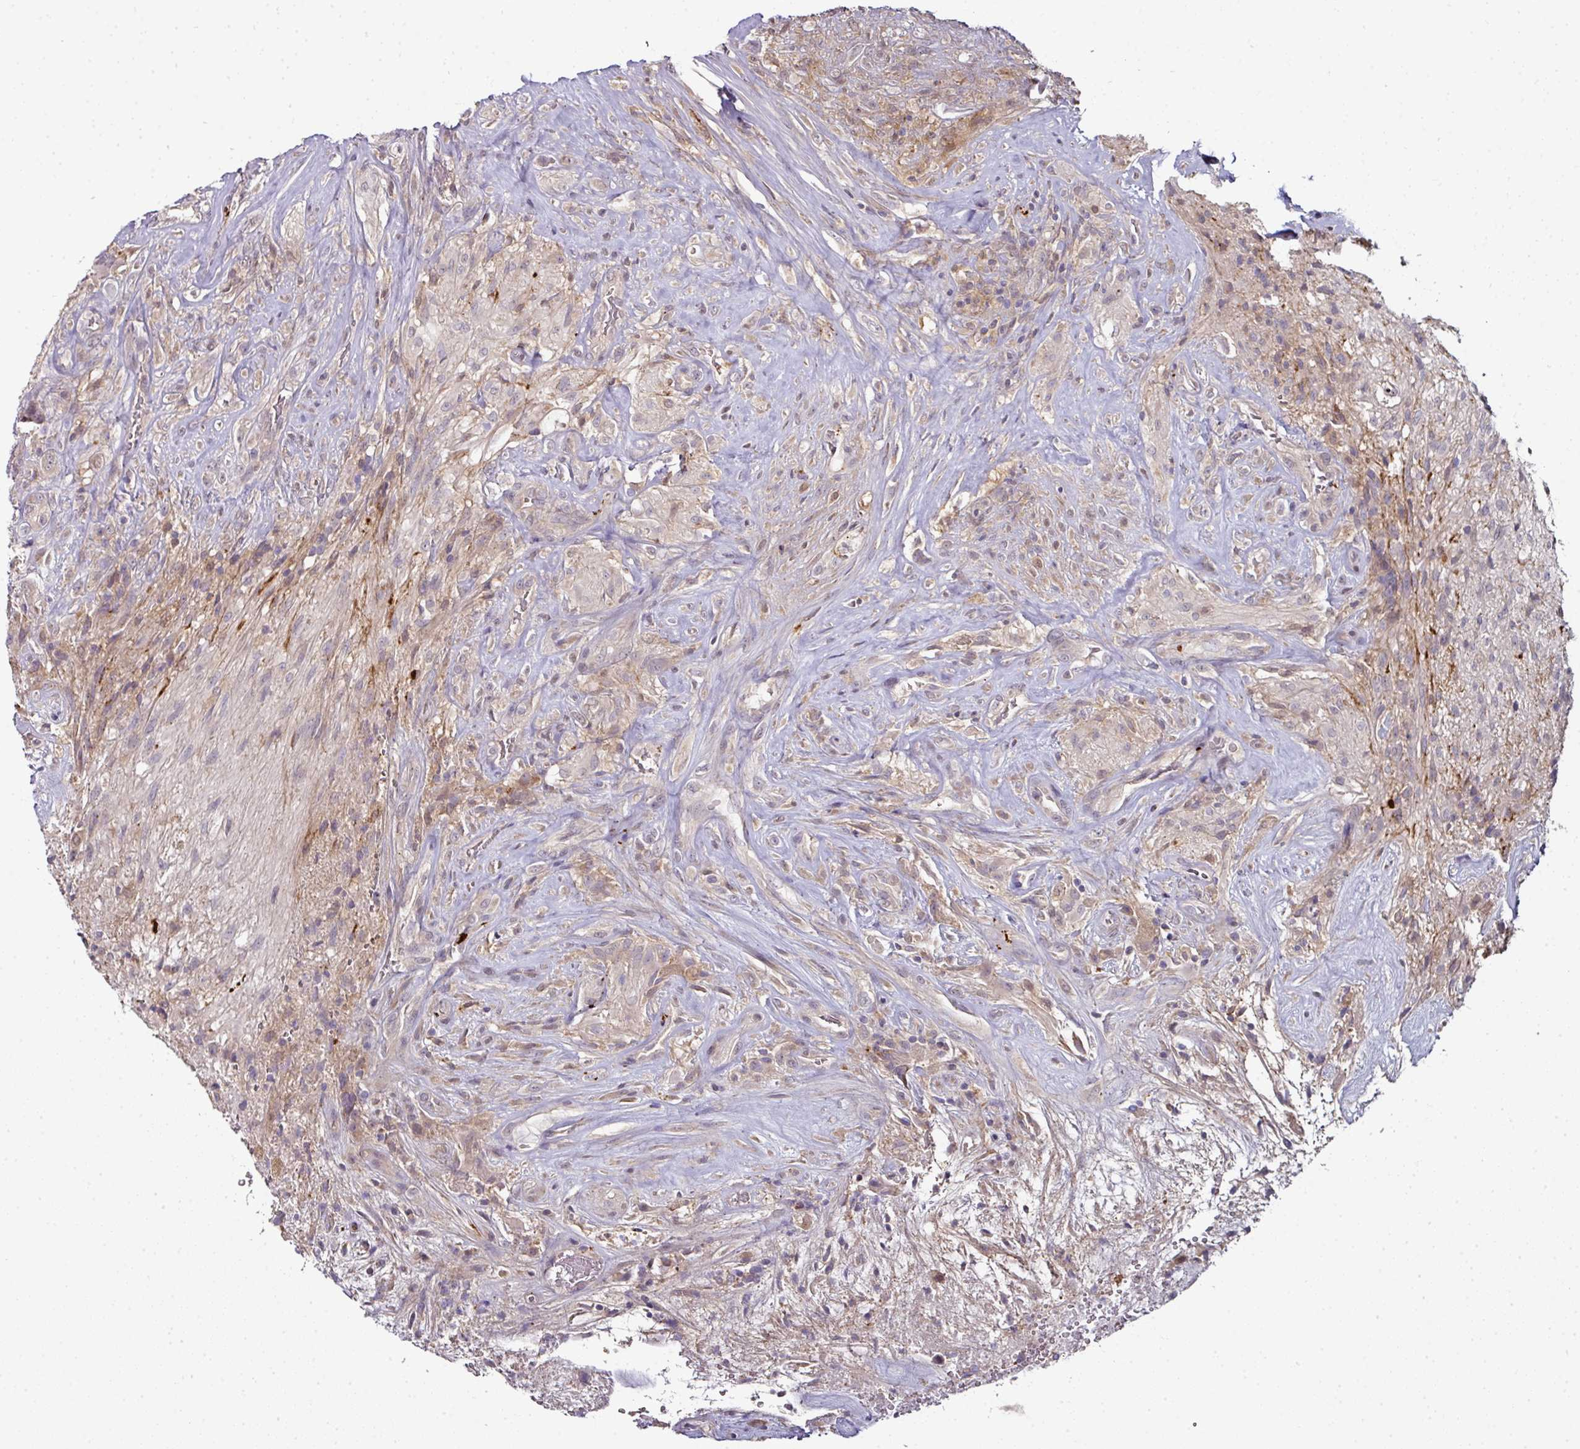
{"staining": {"intensity": "weak", "quantity": "<25%", "location": "cytoplasmic/membranous"}, "tissue": "glioma", "cell_type": "Tumor cells", "image_type": "cancer", "snomed": [{"axis": "morphology", "description": "Glioma, malignant, High grade"}, {"axis": "topography", "description": "Brain"}], "caption": "Malignant high-grade glioma was stained to show a protein in brown. There is no significant expression in tumor cells.", "gene": "CTDSP2", "patient": {"sex": "male", "age": 56}}